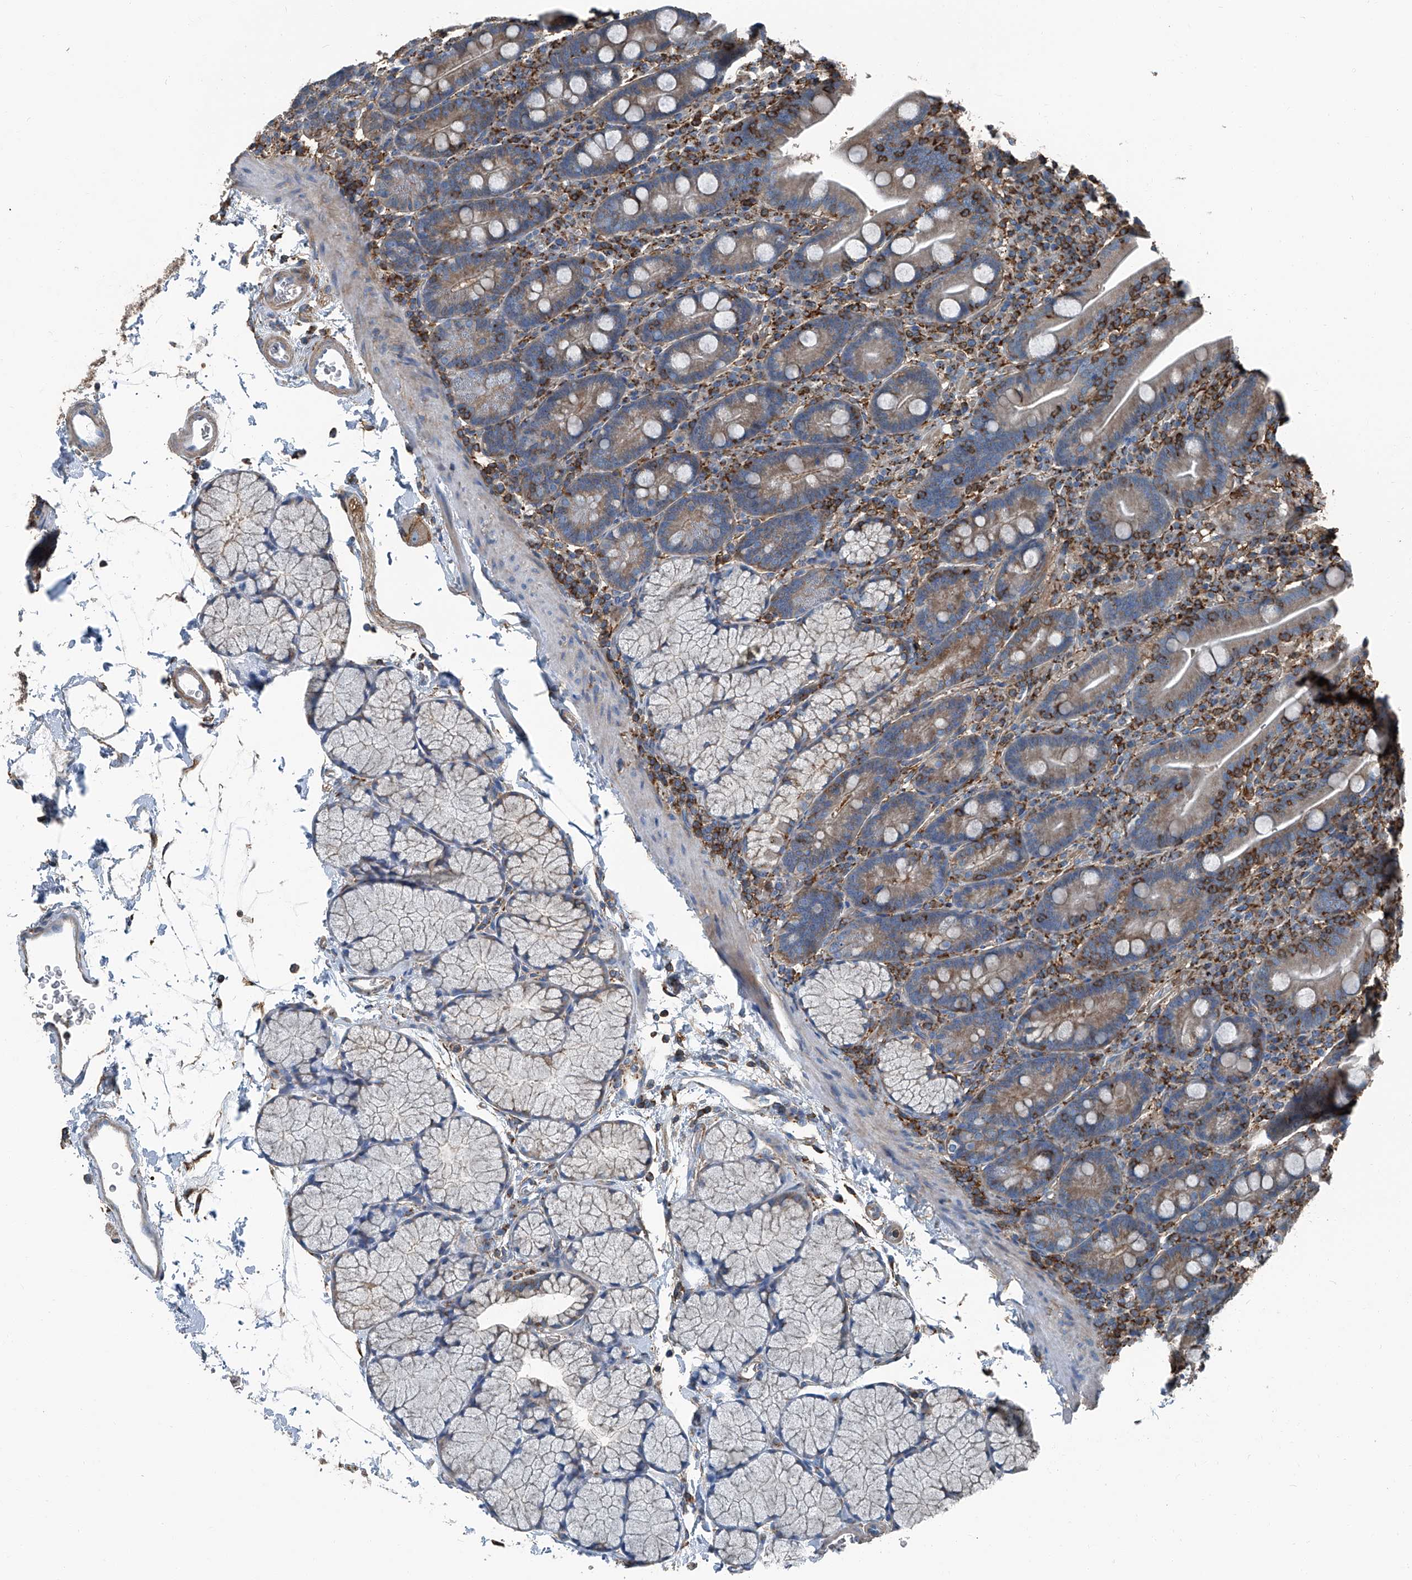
{"staining": {"intensity": "weak", "quantity": "25%-75%", "location": "cytoplasmic/membranous"}, "tissue": "duodenum", "cell_type": "Glandular cells", "image_type": "normal", "snomed": [{"axis": "morphology", "description": "Normal tissue, NOS"}, {"axis": "topography", "description": "Duodenum"}], "caption": "Glandular cells exhibit low levels of weak cytoplasmic/membranous staining in about 25%-75% of cells in benign duodenum. (Brightfield microscopy of DAB IHC at high magnification).", "gene": "SEPTIN7", "patient": {"sex": "male", "age": 35}}